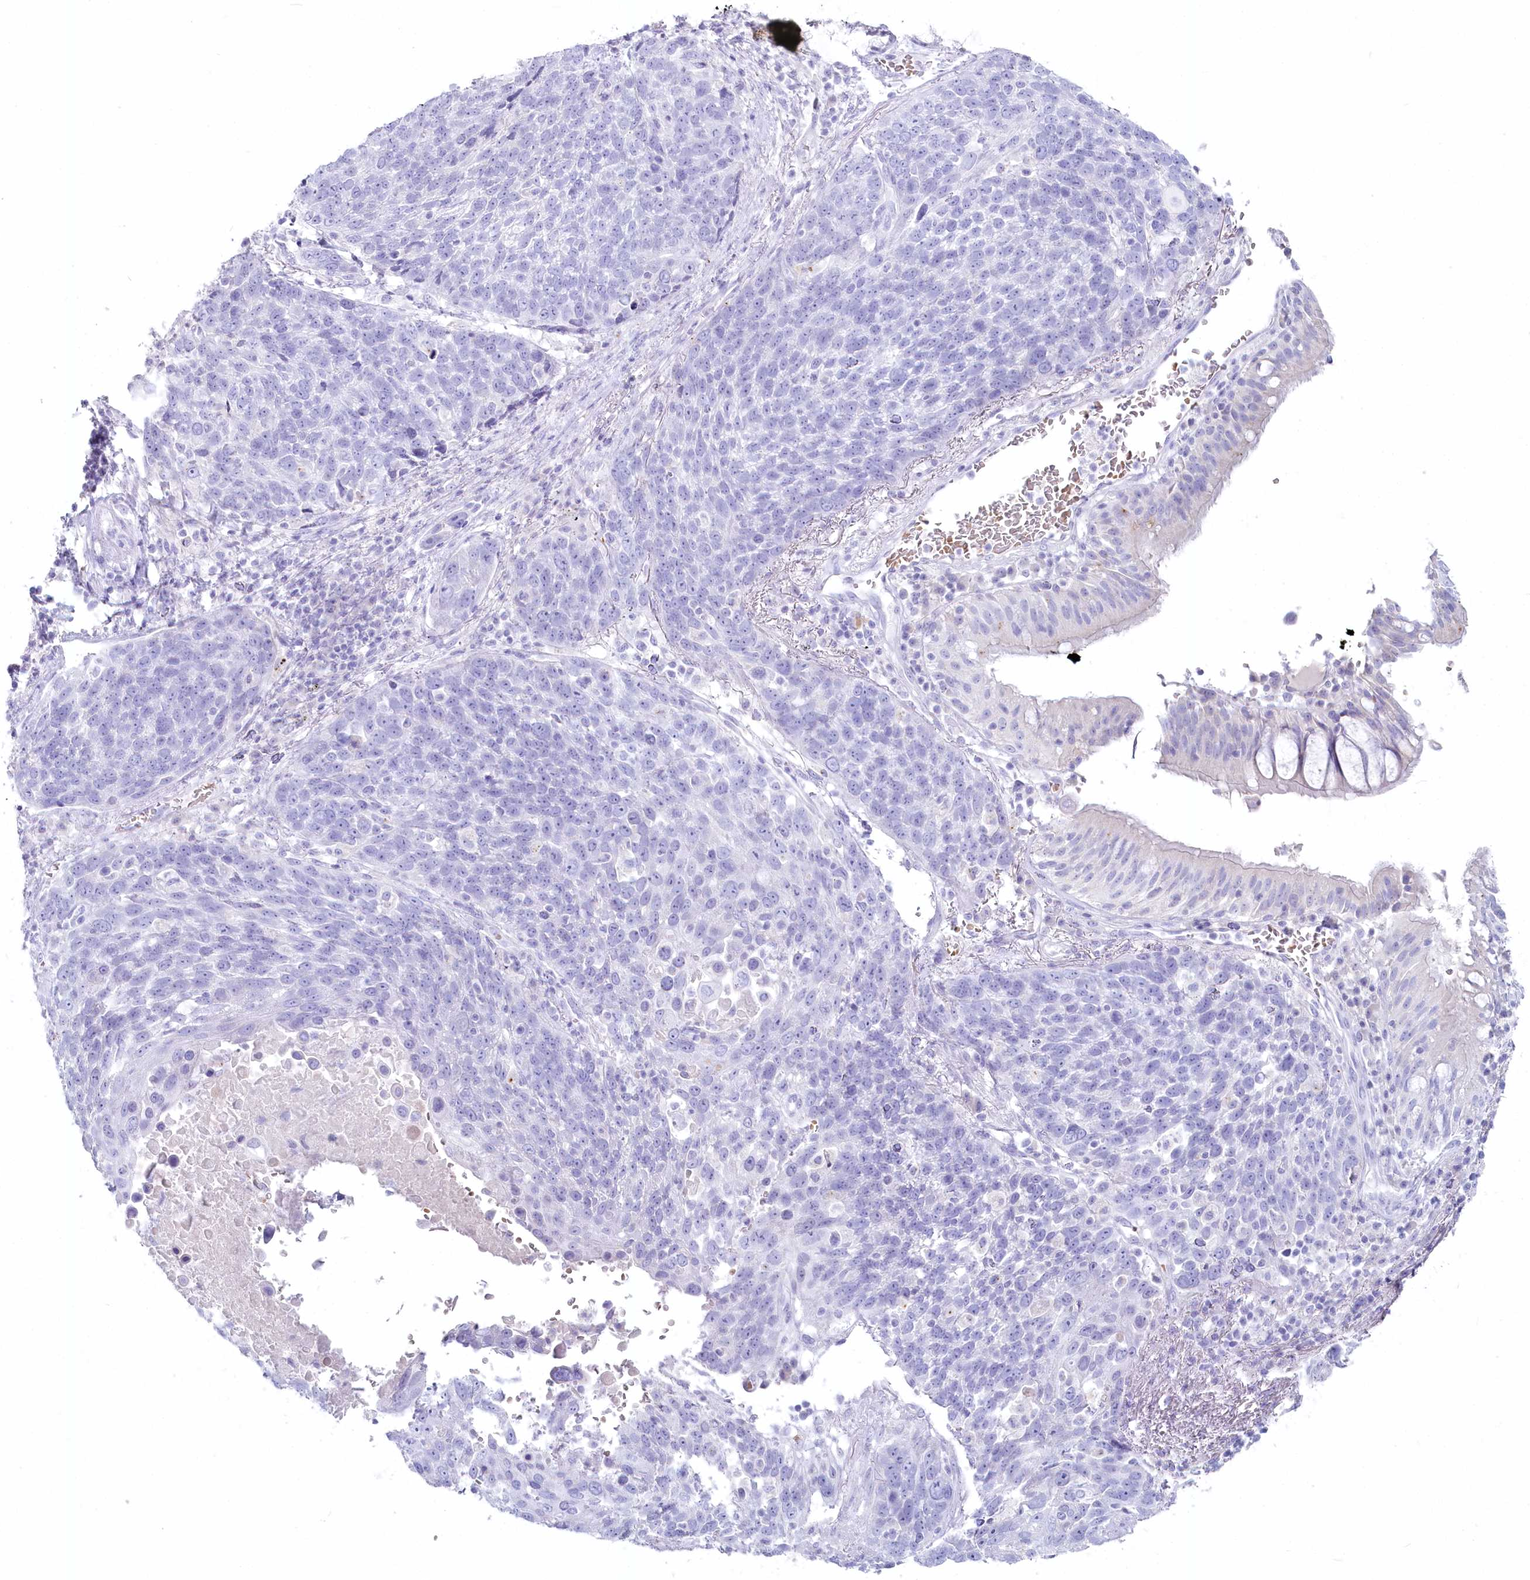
{"staining": {"intensity": "negative", "quantity": "none", "location": "none"}, "tissue": "lung cancer", "cell_type": "Tumor cells", "image_type": "cancer", "snomed": [{"axis": "morphology", "description": "Squamous cell carcinoma, NOS"}, {"axis": "topography", "description": "Lung"}], "caption": "Tumor cells show no significant expression in squamous cell carcinoma (lung).", "gene": "IFIT5", "patient": {"sex": "male", "age": 66}}